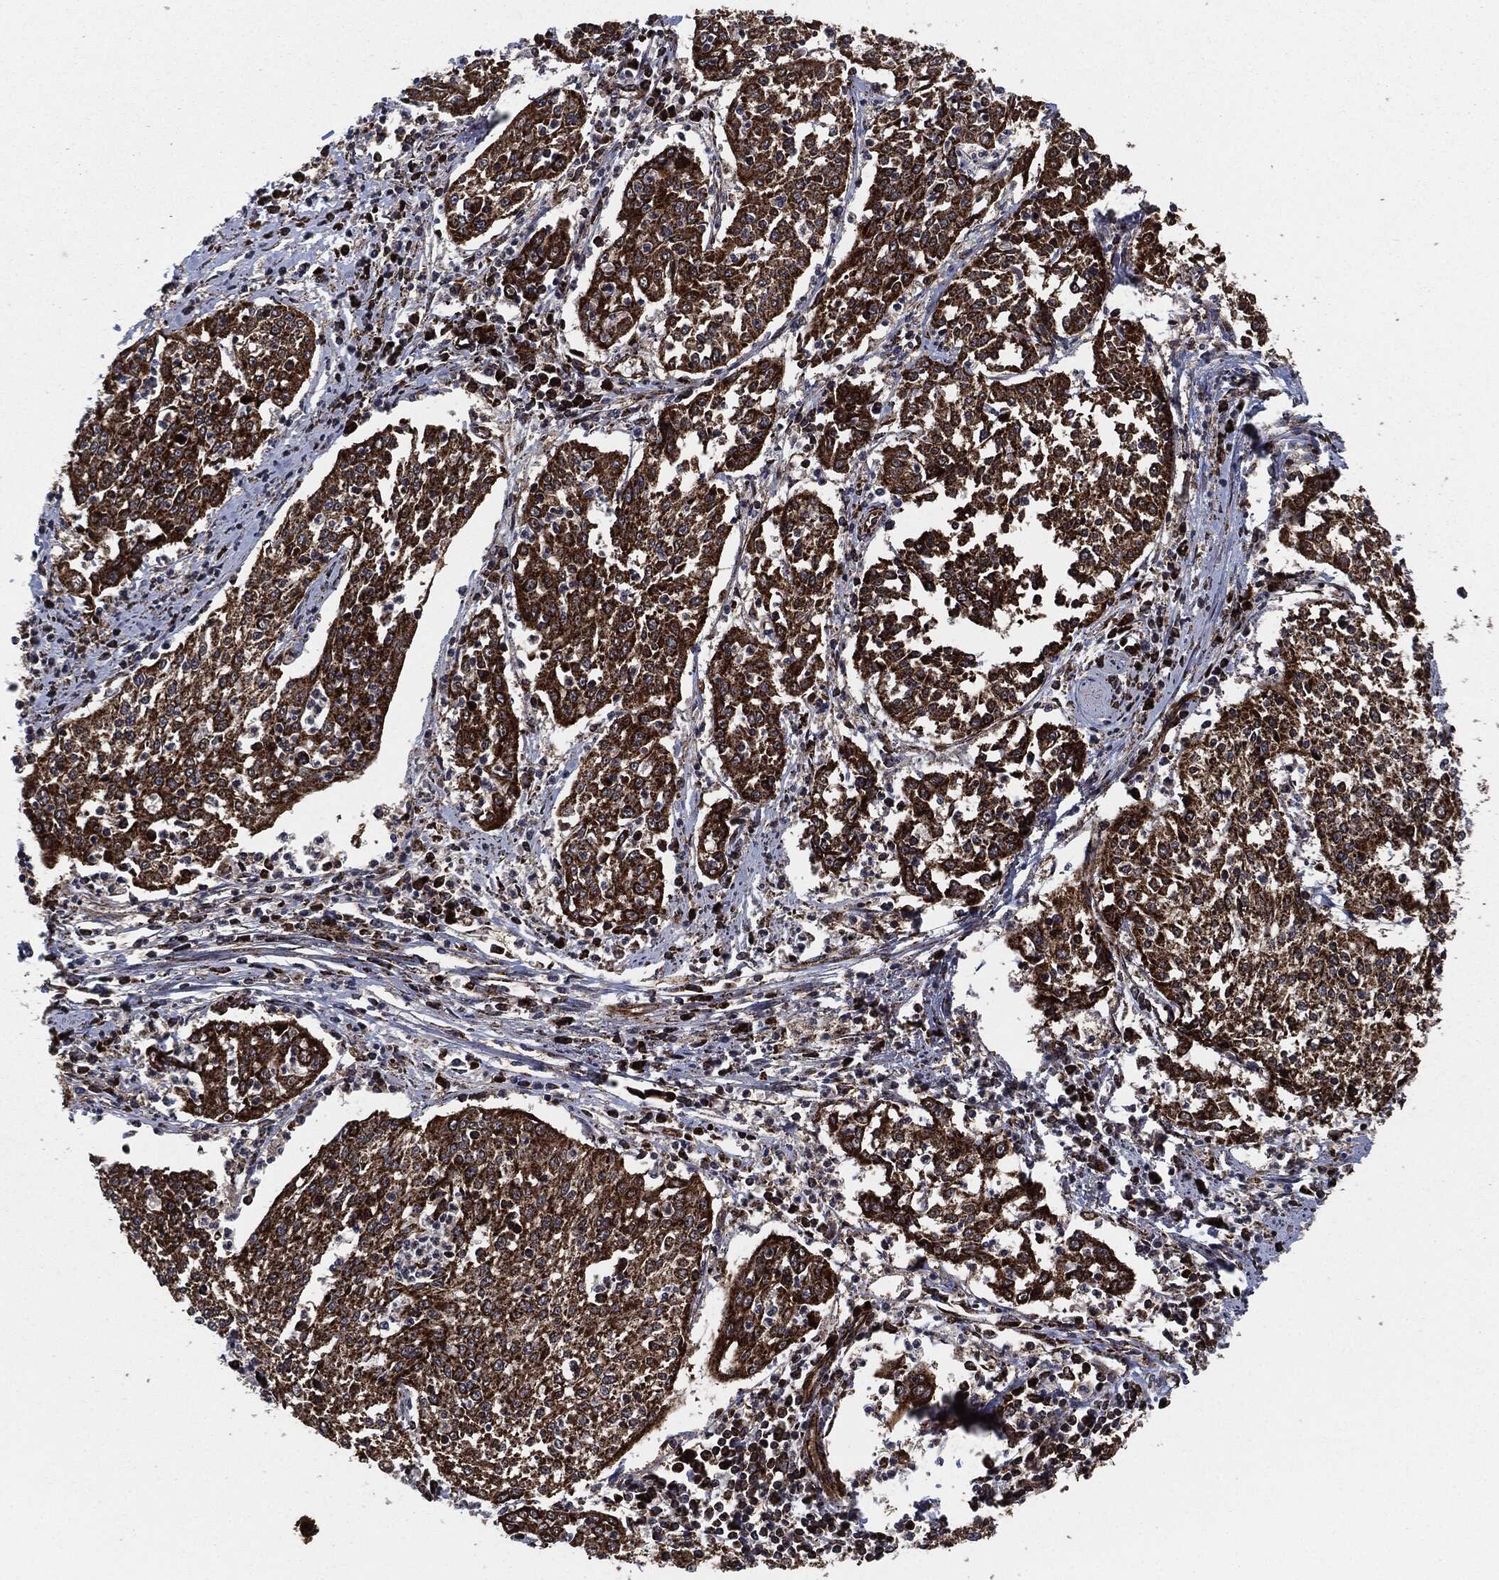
{"staining": {"intensity": "strong", "quantity": ">75%", "location": "cytoplasmic/membranous"}, "tissue": "cervical cancer", "cell_type": "Tumor cells", "image_type": "cancer", "snomed": [{"axis": "morphology", "description": "Squamous cell carcinoma, NOS"}, {"axis": "topography", "description": "Cervix"}], "caption": "Protein staining reveals strong cytoplasmic/membranous staining in approximately >75% of tumor cells in cervical cancer (squamous cell carcinoma).", "gene": "FH", "patient": {"sex": "female", "age": 41}}